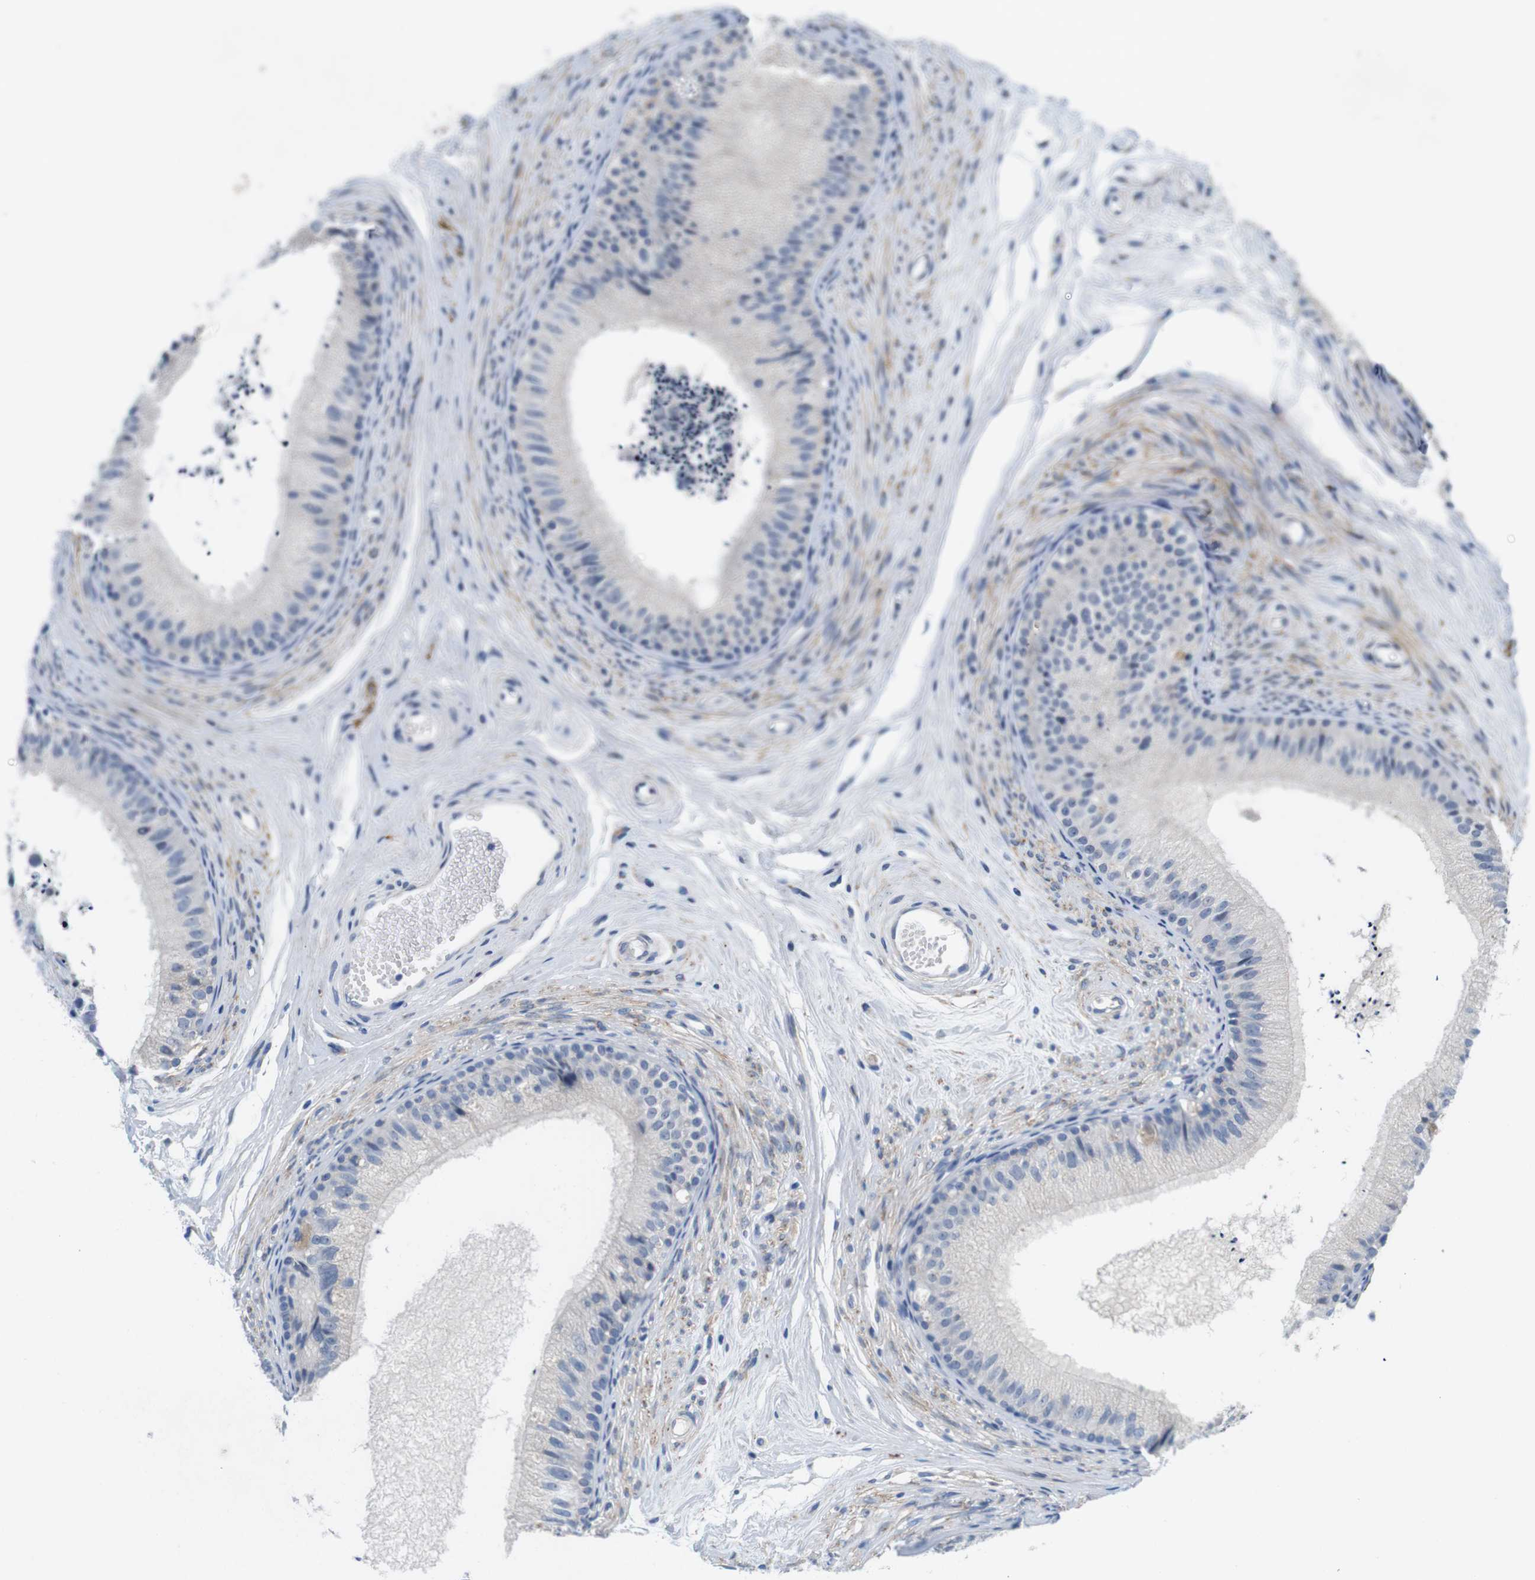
{"staining": {"intensity": "negative", "quantity": "none", "location": "none"}, "tissue": "epididymis", "cell_type": "Glandular cells", "image_type": "normal", "snomed": [{"axis": "morphology", "description": "Normal tissue, NOS"}, {"axis": "topography", "description": "Epididymis"}], "caption": "Immunohistochemical staining of unremarkable human epididymis exhibits no significant staining in glandular cells.", "gene": "MAP6", "patient": {"sex": "male", "age": 56}}